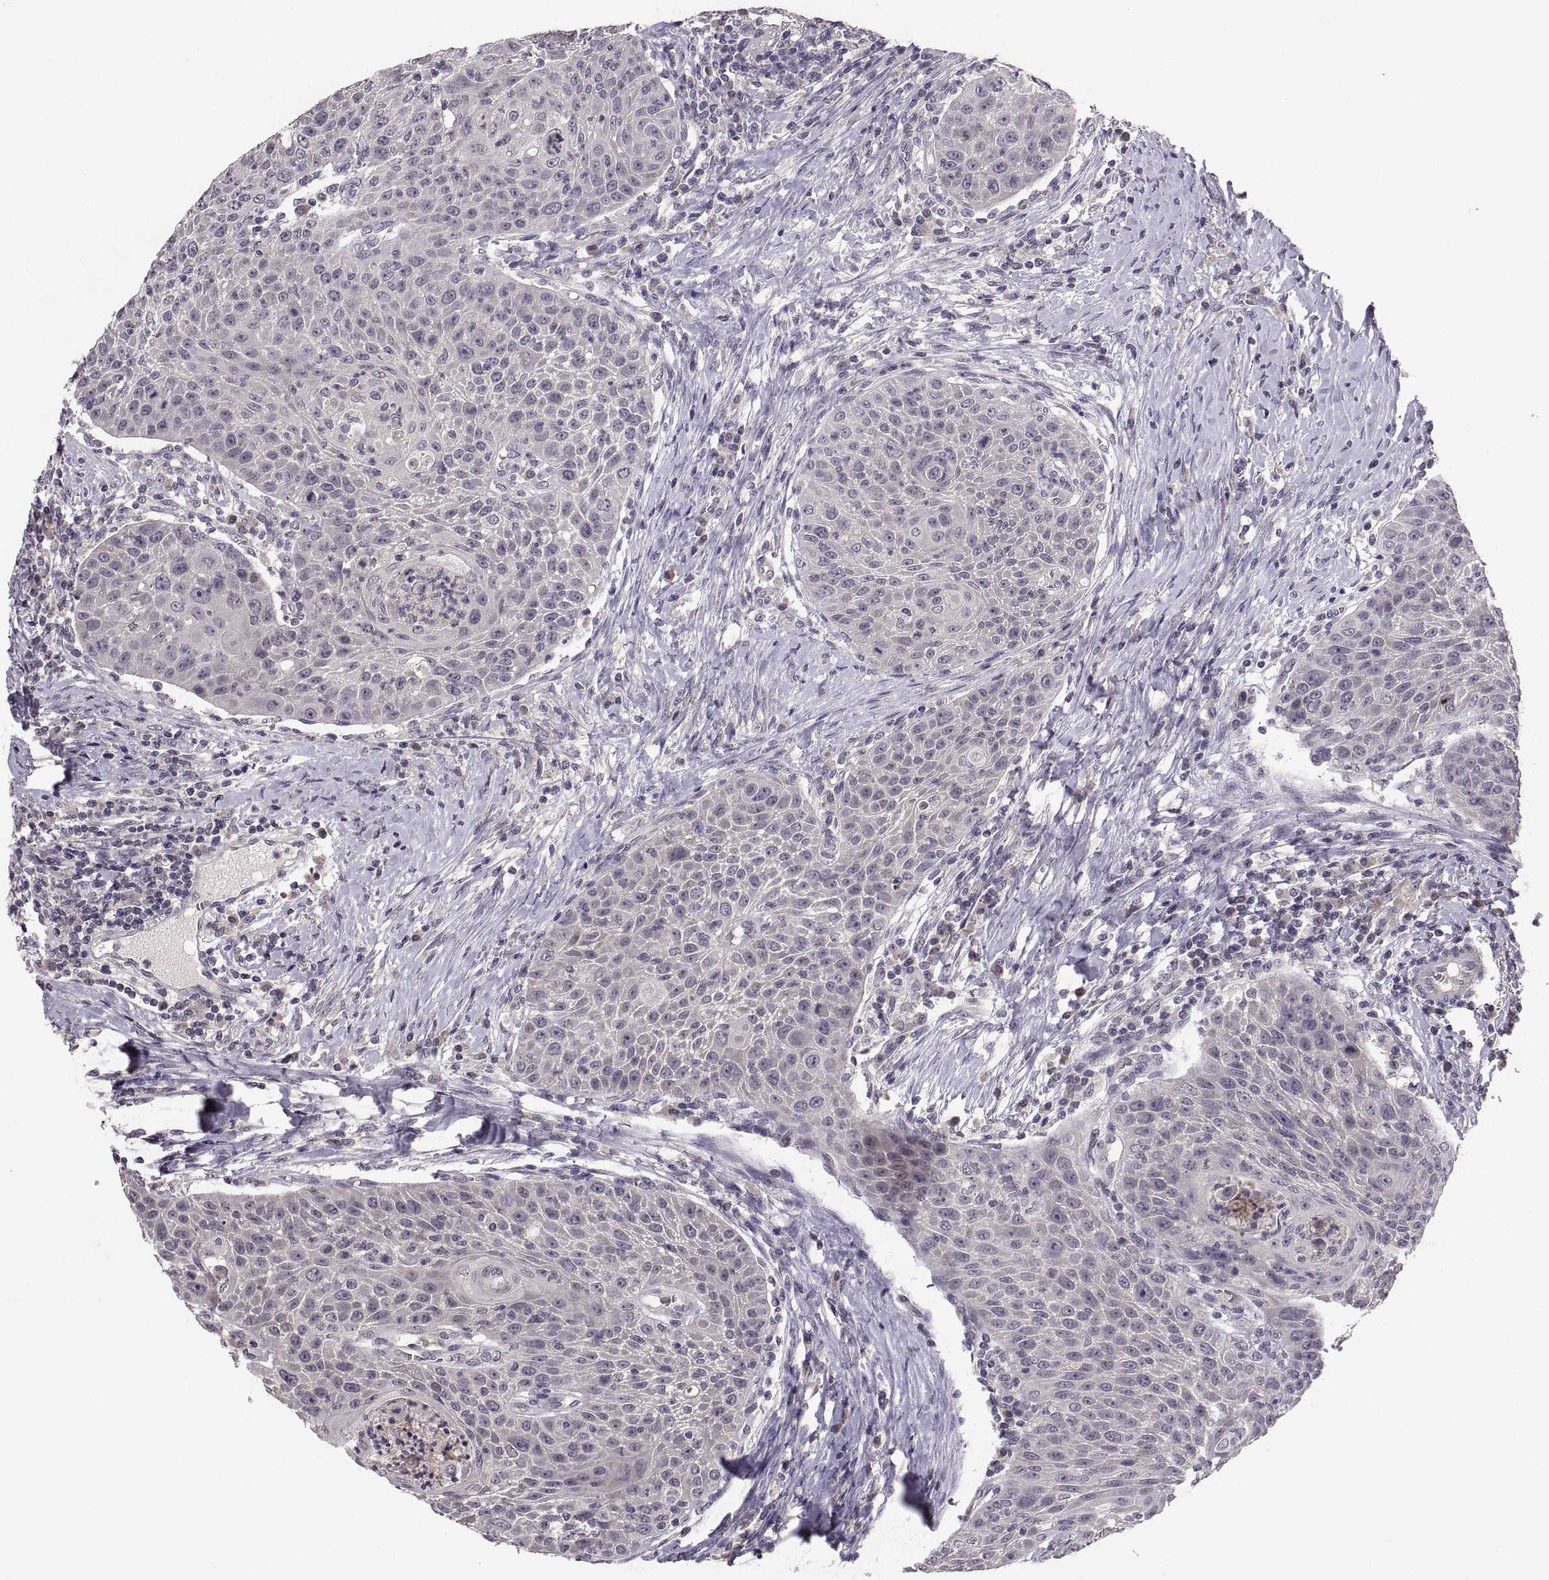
{"staining": {"intensity": "negative", "quantity": "none", "location": "none"}, "tissue": "head and neck cancer", "cell_type": "Tumor cells", "image_type": "cancer", "snomed": [{"axis": "morphology", "description": "Squamous cell carcinoma, NOS"}, {"axis": "topography", "description": "Head-Neck"}], "caption": "IHC of head and neck cancer (squamous cell carcinoma) demonstrates no expression in tumor cells.", "gene": "PAX2", "patient": {"sex": "male", "age": 69}}